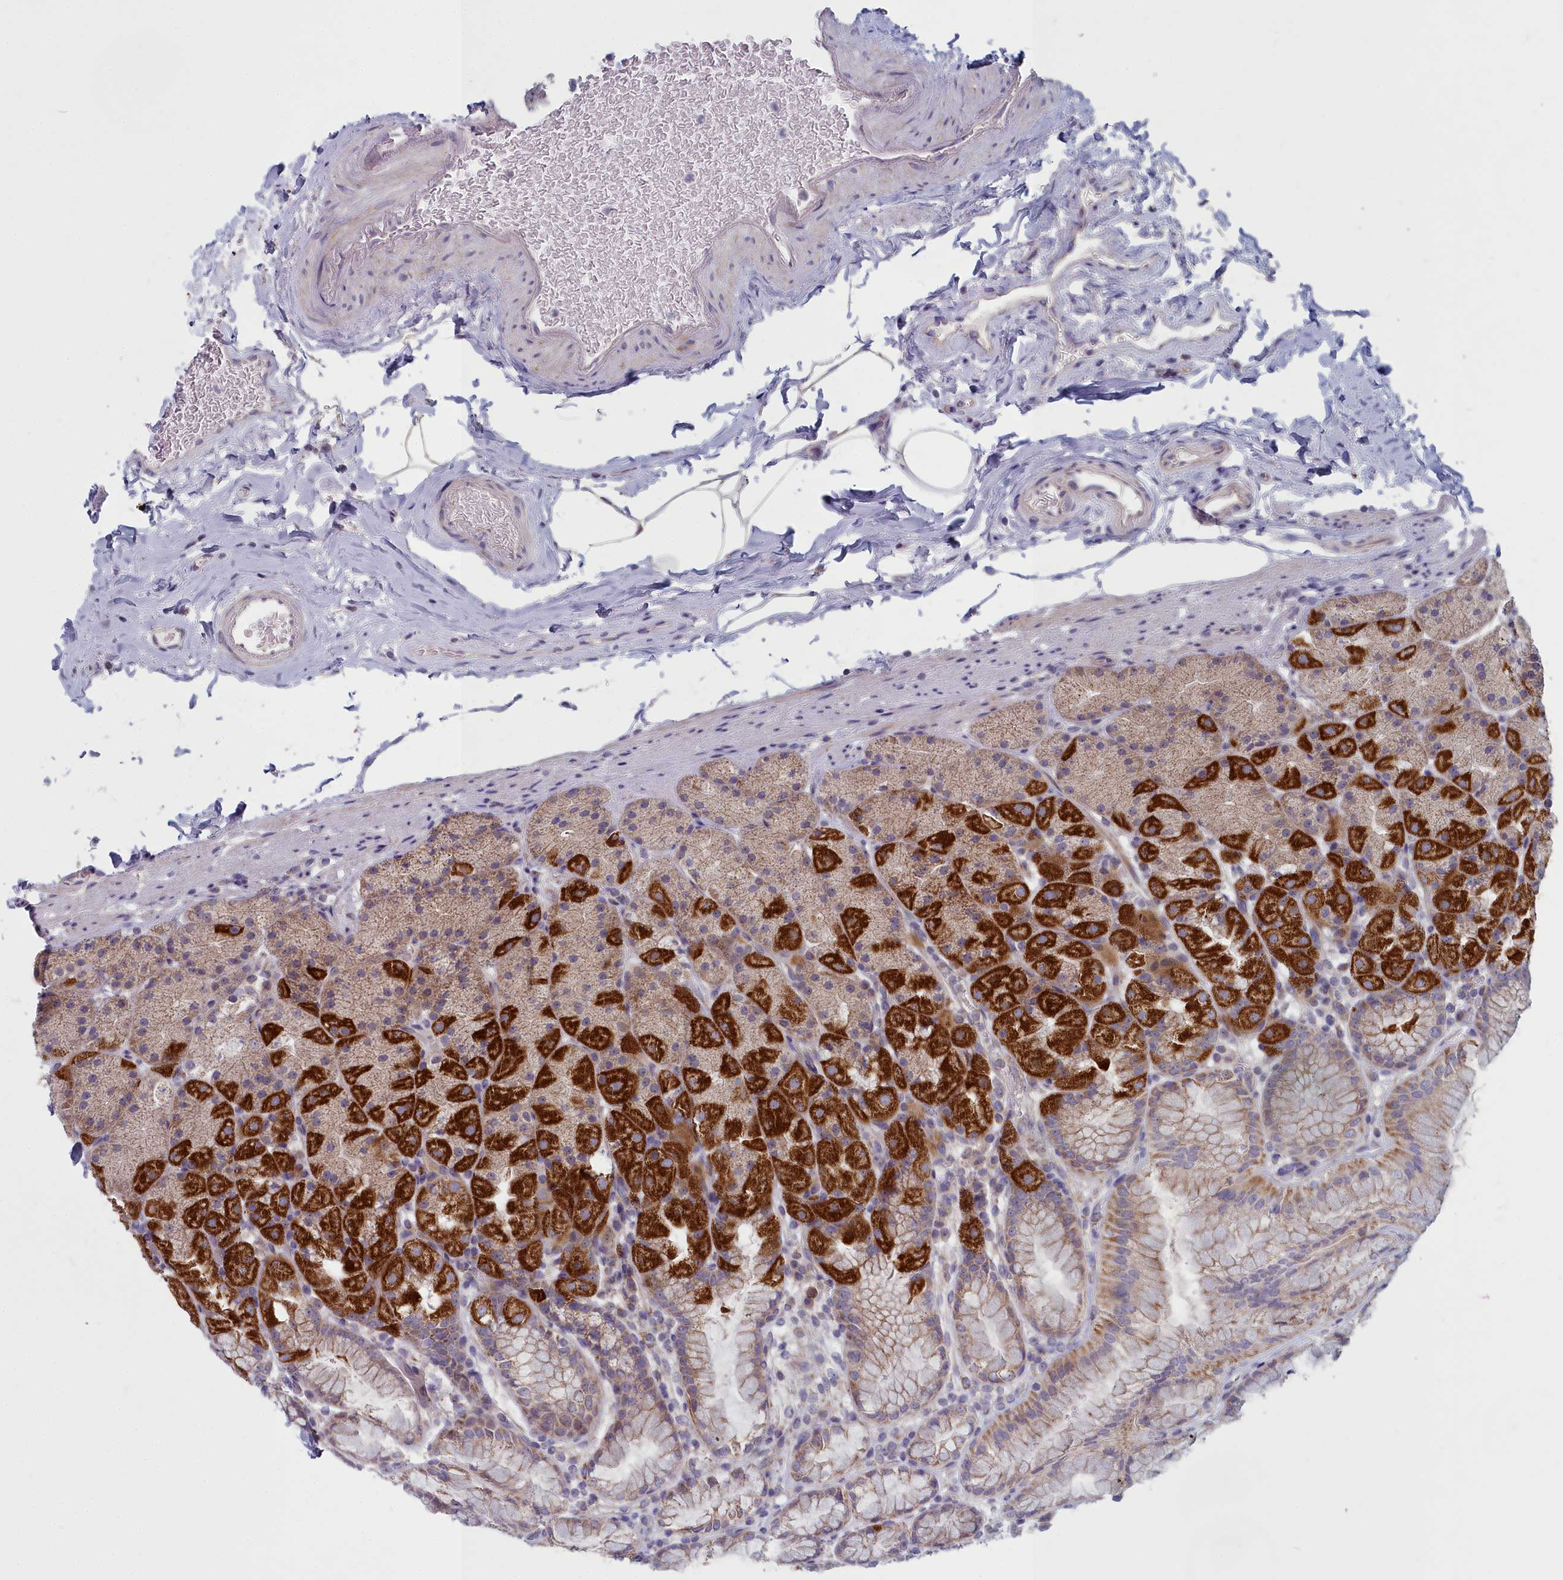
{"staining": {"intensity": "strong", "quantity": "25%-75%", "location": "cytoplasmic/membranous"}, "tissue": "stomach", "cell_type": "Glandular cells", "image_type": "normal", "snomed": [{"axis": "morphology", "description": "Normal tissue, NOS"}, {"axis": "topography", "description": "Stomach, upper"}, {"axis": "topography", "description": "Stomach, lower"}], "caption": "The histopathology image shows immunohistochemical staining of unremarkable stomach. There is strong cytoplasmic/membranous expression is identified in approximately 25%-75% of glandular cells. The staining was performed using DAB (3,3'-diaminobenzidine), with brown indicating positive protein expression. Nuclei are stained blue with hematoxylin.", "gene": "INSYN2A", "patient": {"sex": "male", "age": 67}}